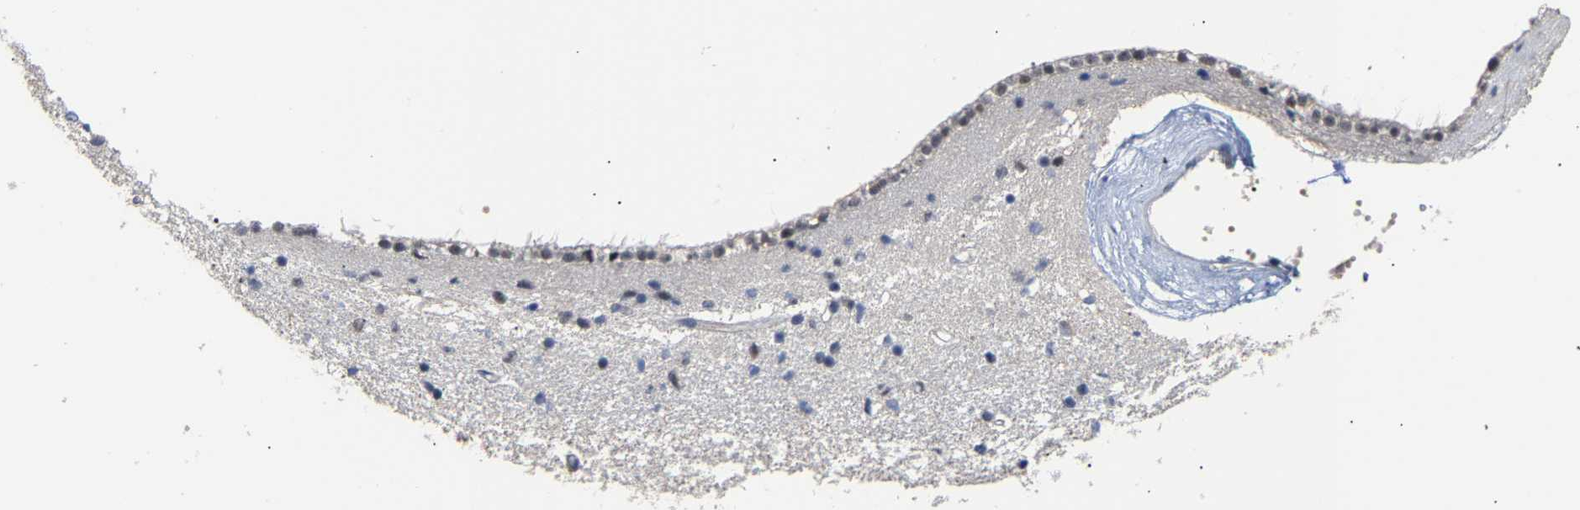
{"staining": {"intensity": "negative", "quantity": "none", "location": "none"}, "tissue": "caudate", "cell_type": "Glial cells", "image_type": "normal", "snomed": [{"axis": "morphology", "description": "Normal tissue, NOS"}, {"axis": "topography", "description": "Lateral ventricle wall"}], "caption": "High power microscopy micrograph of an immunohistochemistry image of benign caudate, revealing no significant staining in glial cells. Nuclei are stained in blue.", "gene": "TDRD7", "patient": {"sex": "male", "age": 45}}